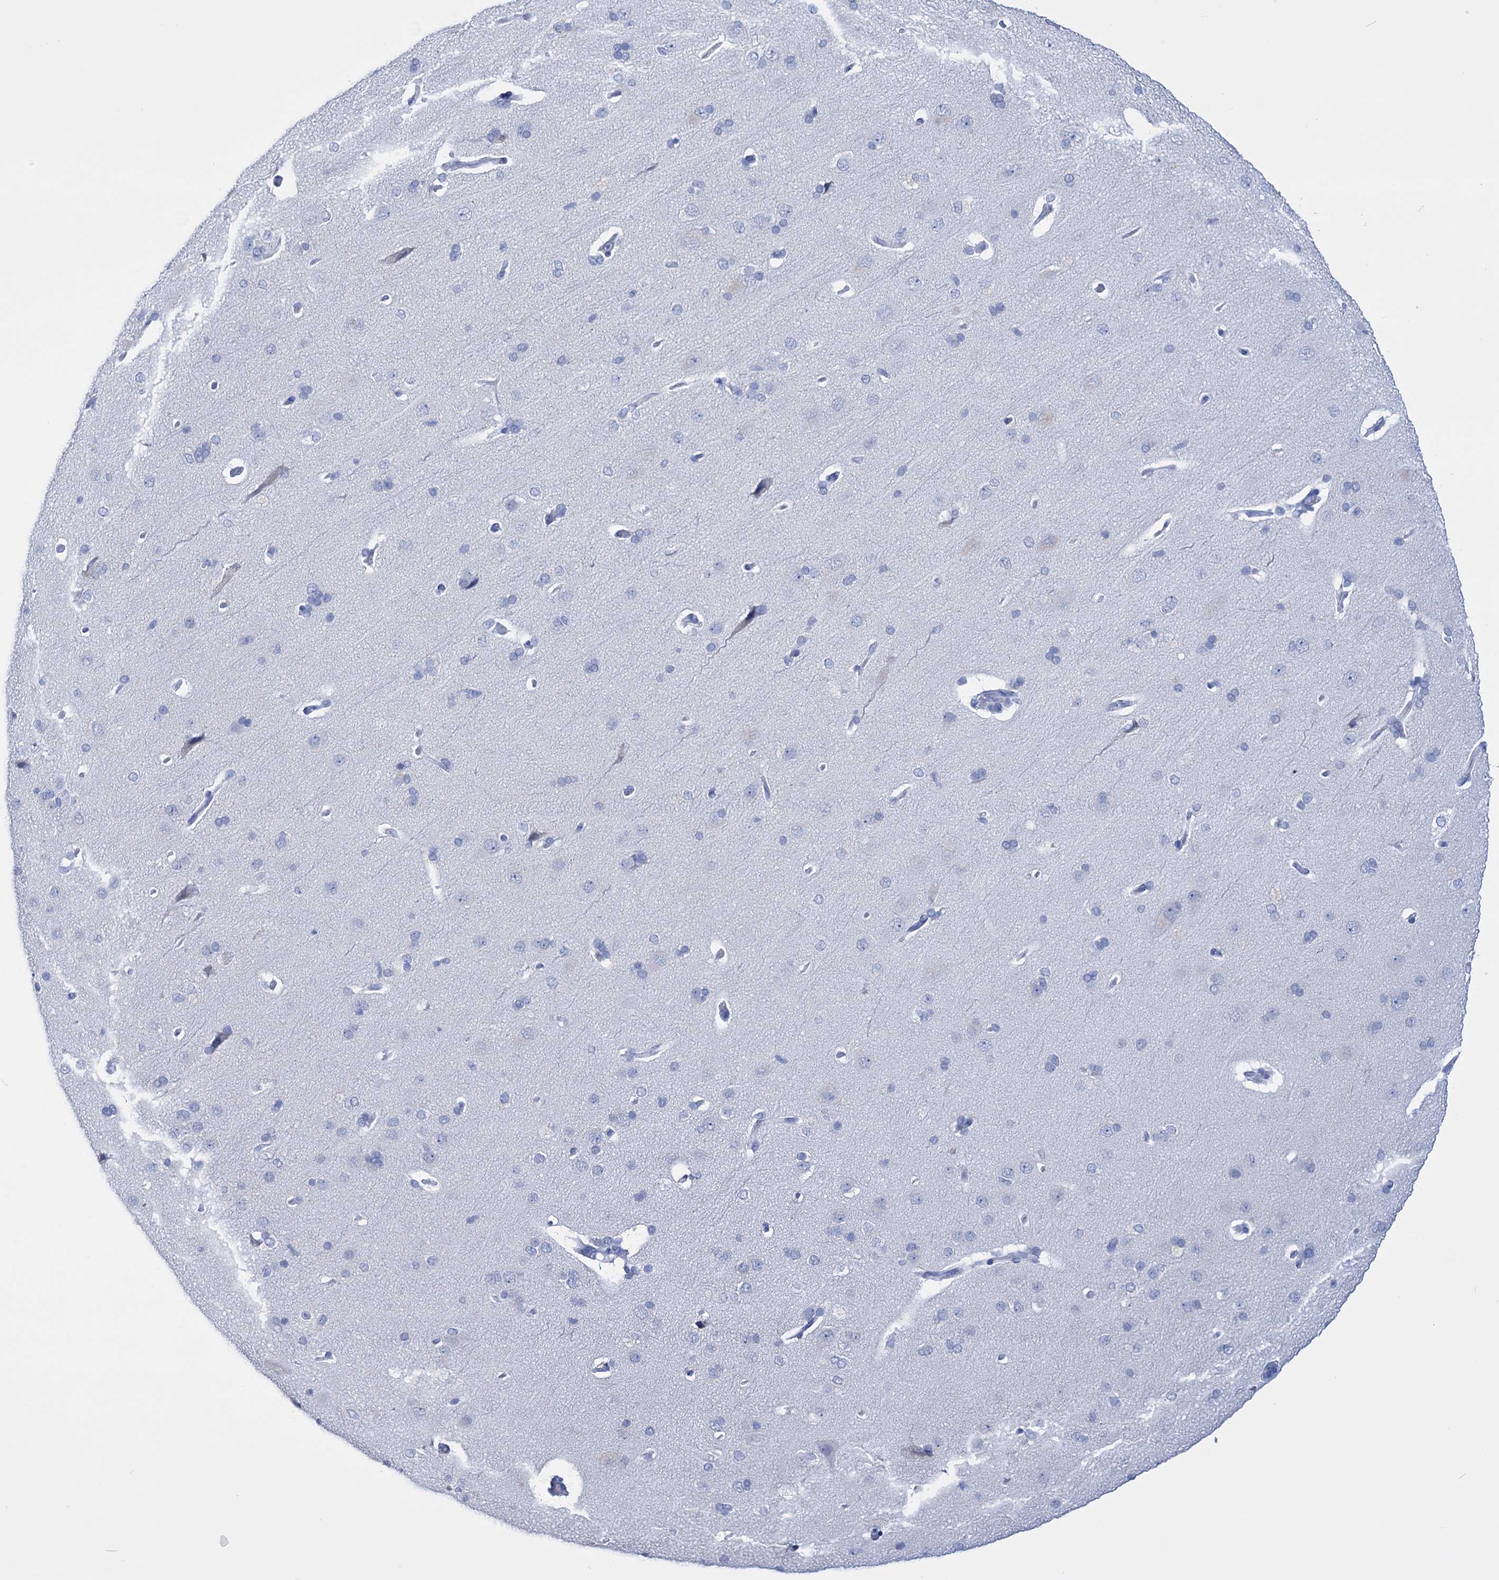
{"staining": {"intensity": "negative", "quantity": "none", "location": "none"}, "tissue": "cerebral cortex", "cell_type": "Endothelial cells", "image_type": "normal", "snomed": [{"axis": "morphology", "description": "Normal tissue, NOS"}, {"axis": "topography", "description": "Cerebral cortex"}], "caption": "Cerebral cortex stained for a protein using immunohistochemistry exhibits no expression endothelial cells.", "gene": "FBXW12", "patient": {"sex": "male", "age": 62}}